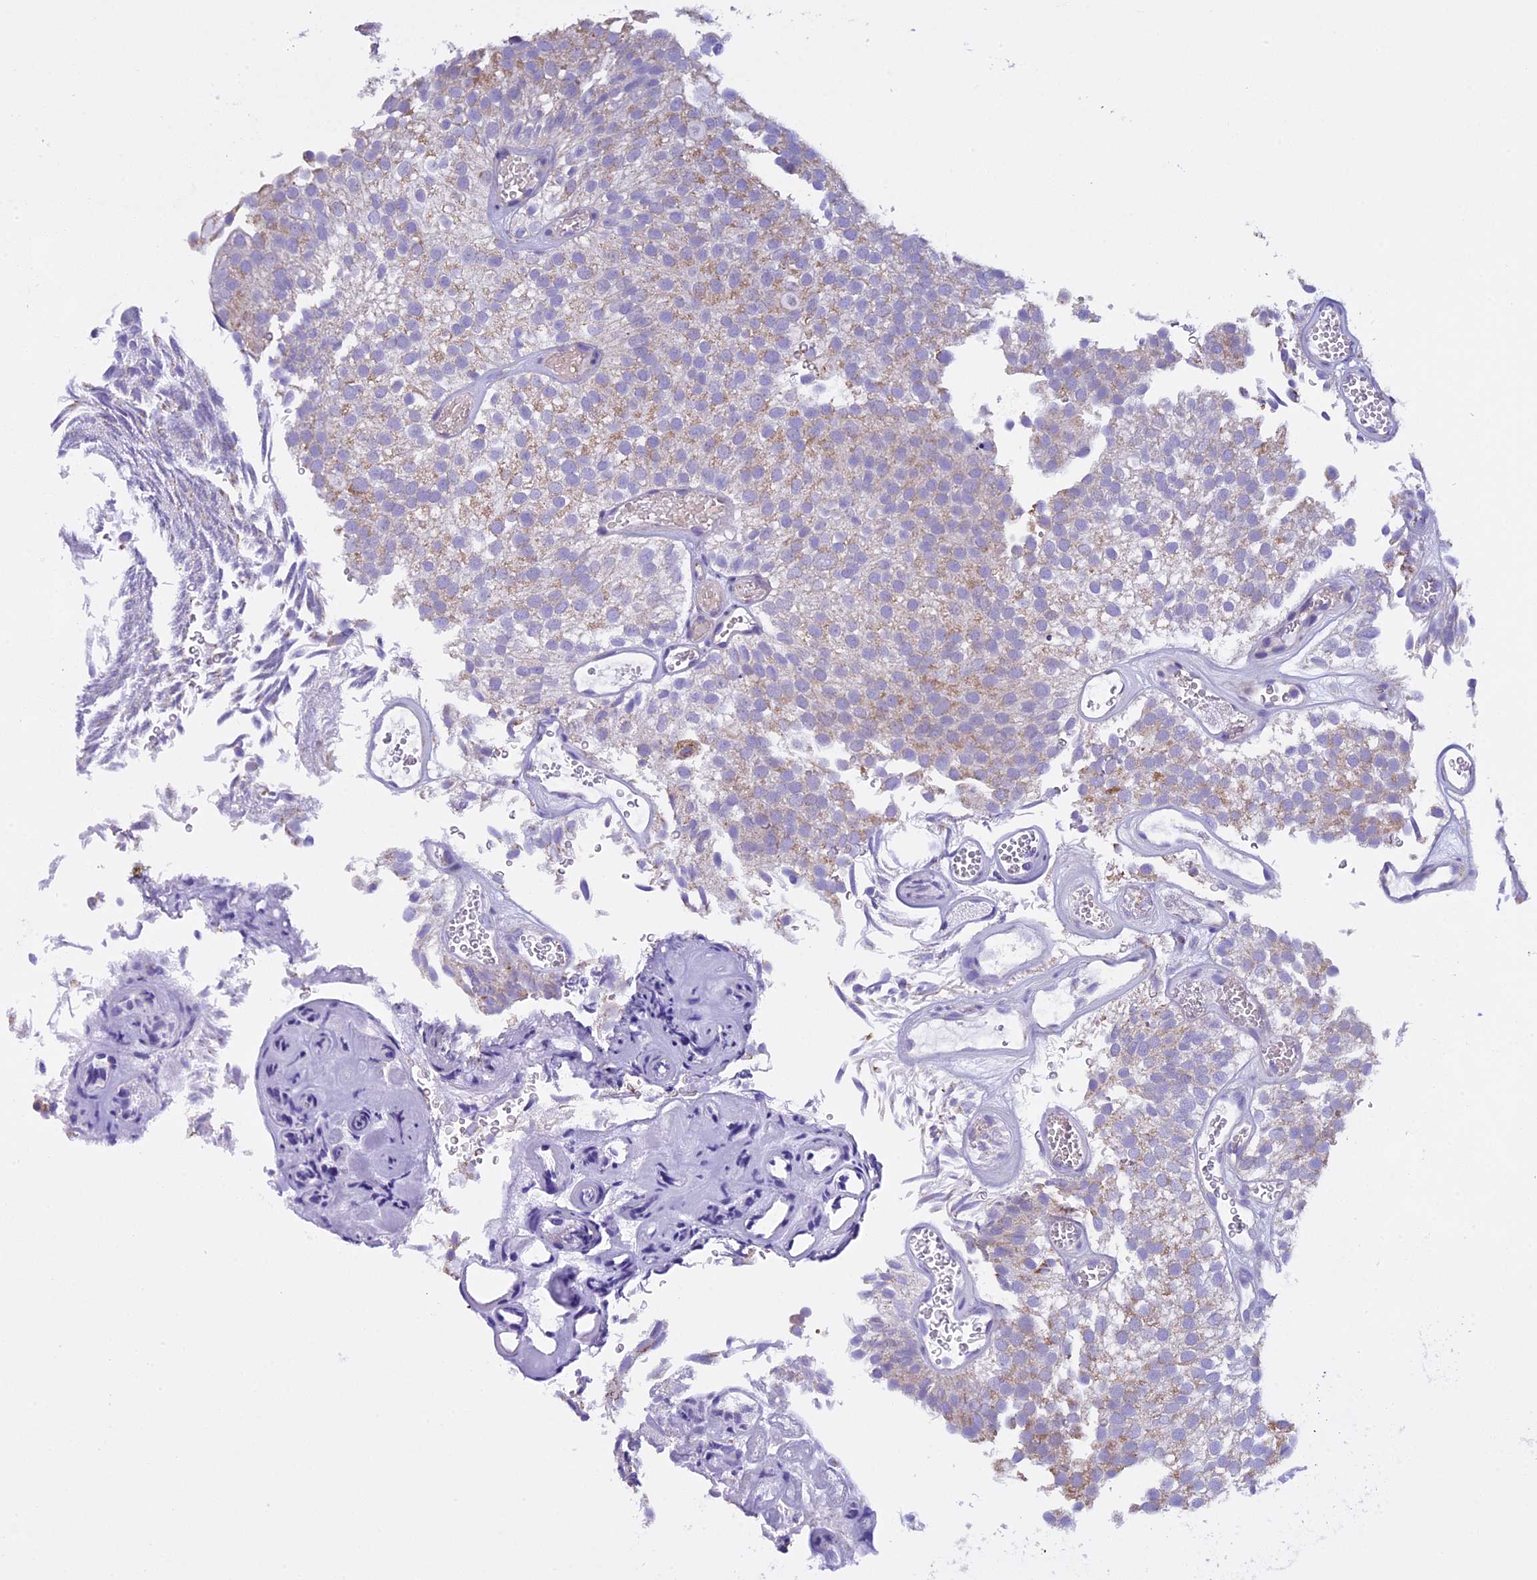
{"staining": {"intensity": "weak", "quantity": "25%-75%", "location": "cytoplasmic/membranous"}, "tissue": "urothelial cancer", "cell_type": "Tumor cells", "image_type": "cancer", "snomed": [{"axis": "morphology", "description": "Urothelial carcinoma, Low grade"}, {"axis": "topography", "description": "Urinary bladder"}], "caption": "Low-grade urothelial carcinoma tissue demonstrates weak cytoplasmic/membranous expression in about 25%-75% of tumor cells", "gene": "ZNF317", "patient": {"sex": "male", "age": 78}}